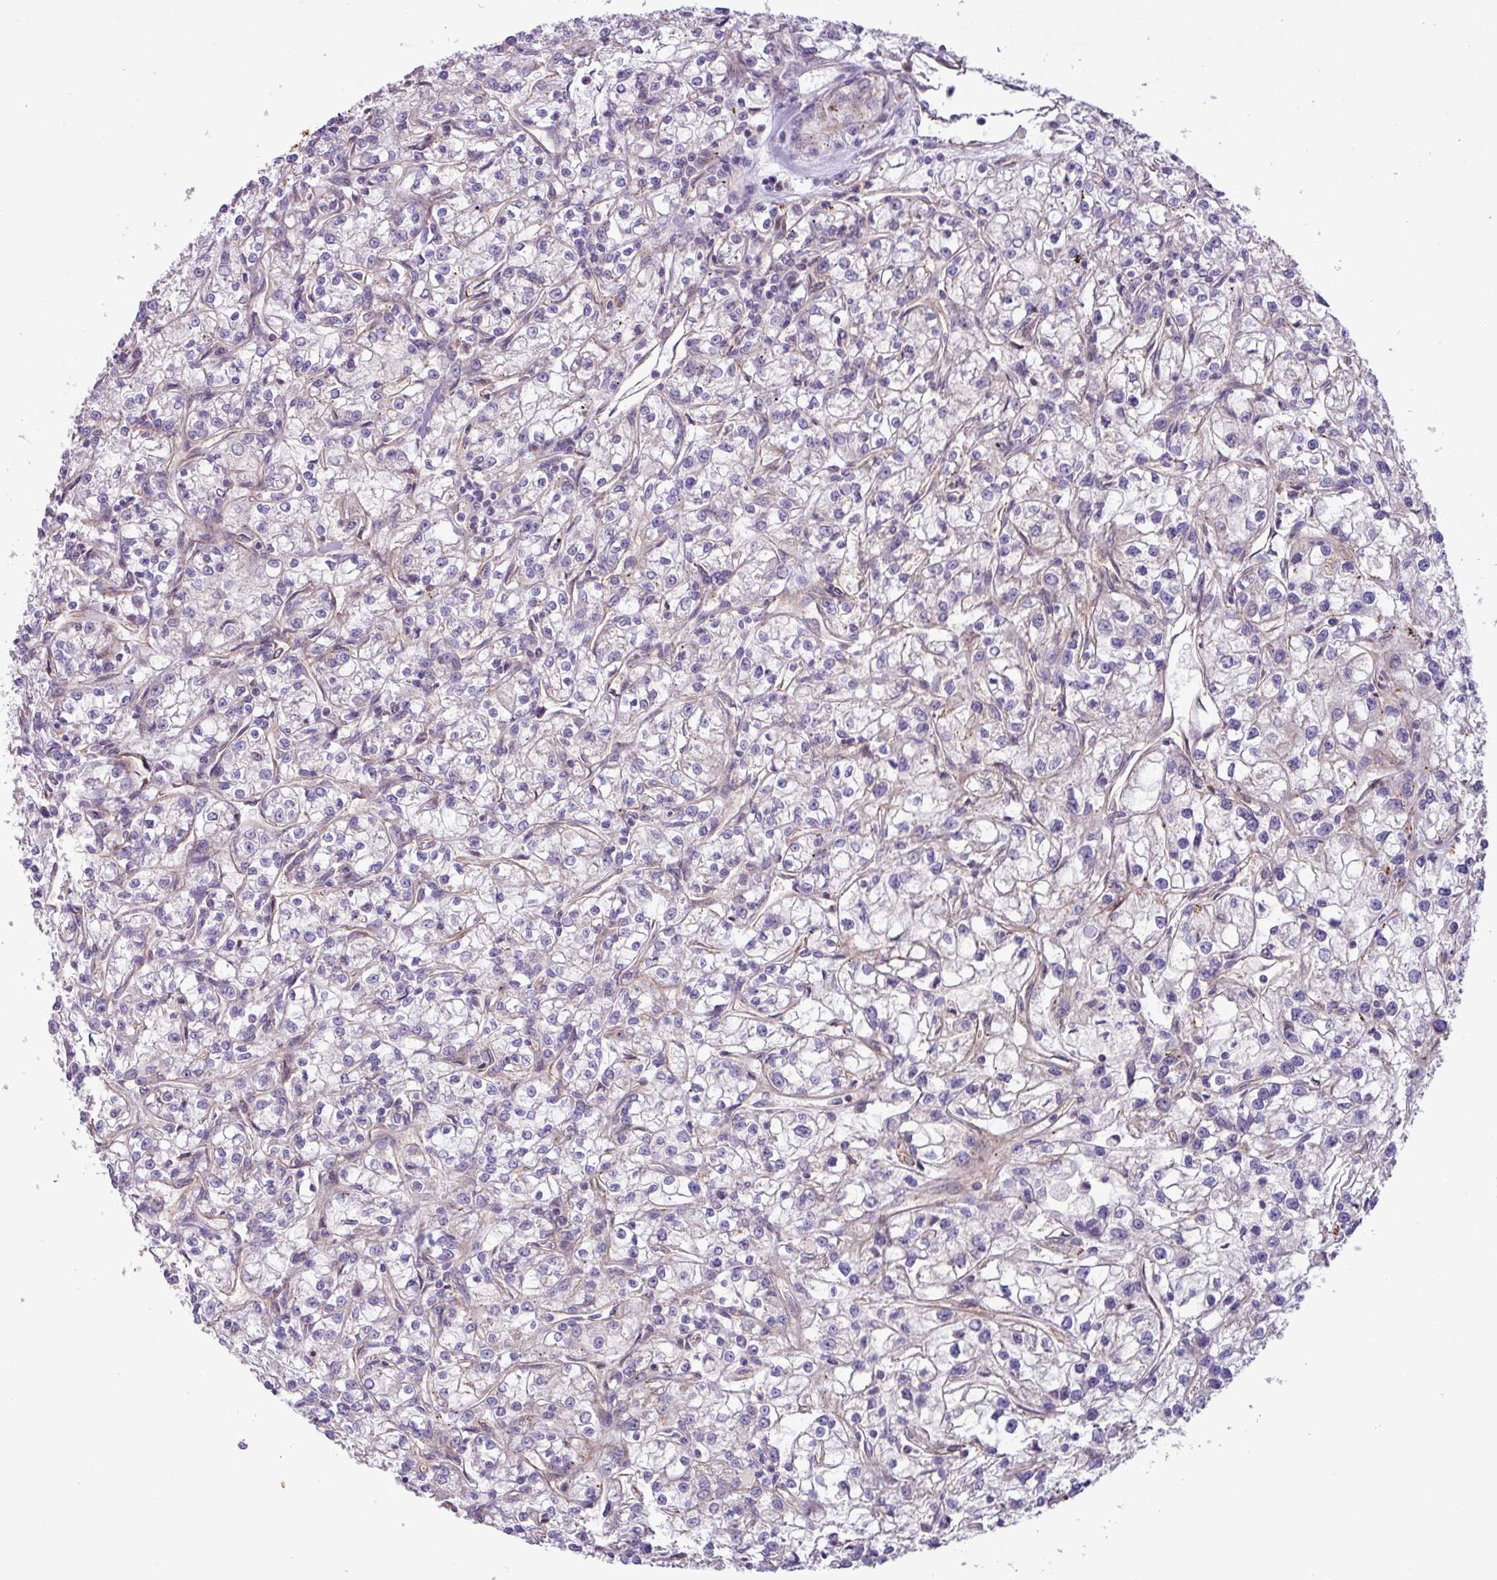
{"staining": {"intensity": "negative", "quantity": "none", "location": "none"}, "tissue": "renal cancer", "cell_type": "Tumor cells", "image_type": "cancer", "snomed": [{"axis": "morphology", "description": "Adenocarcinoma, NOS"}, {"axis": "topography", "description": "Kidney"}], "caption": "Image shows no significant protein staining in tumor cells of renal cancer.", "gene": "CNTRL", "patient": {"sex": "female", "age": 59}}